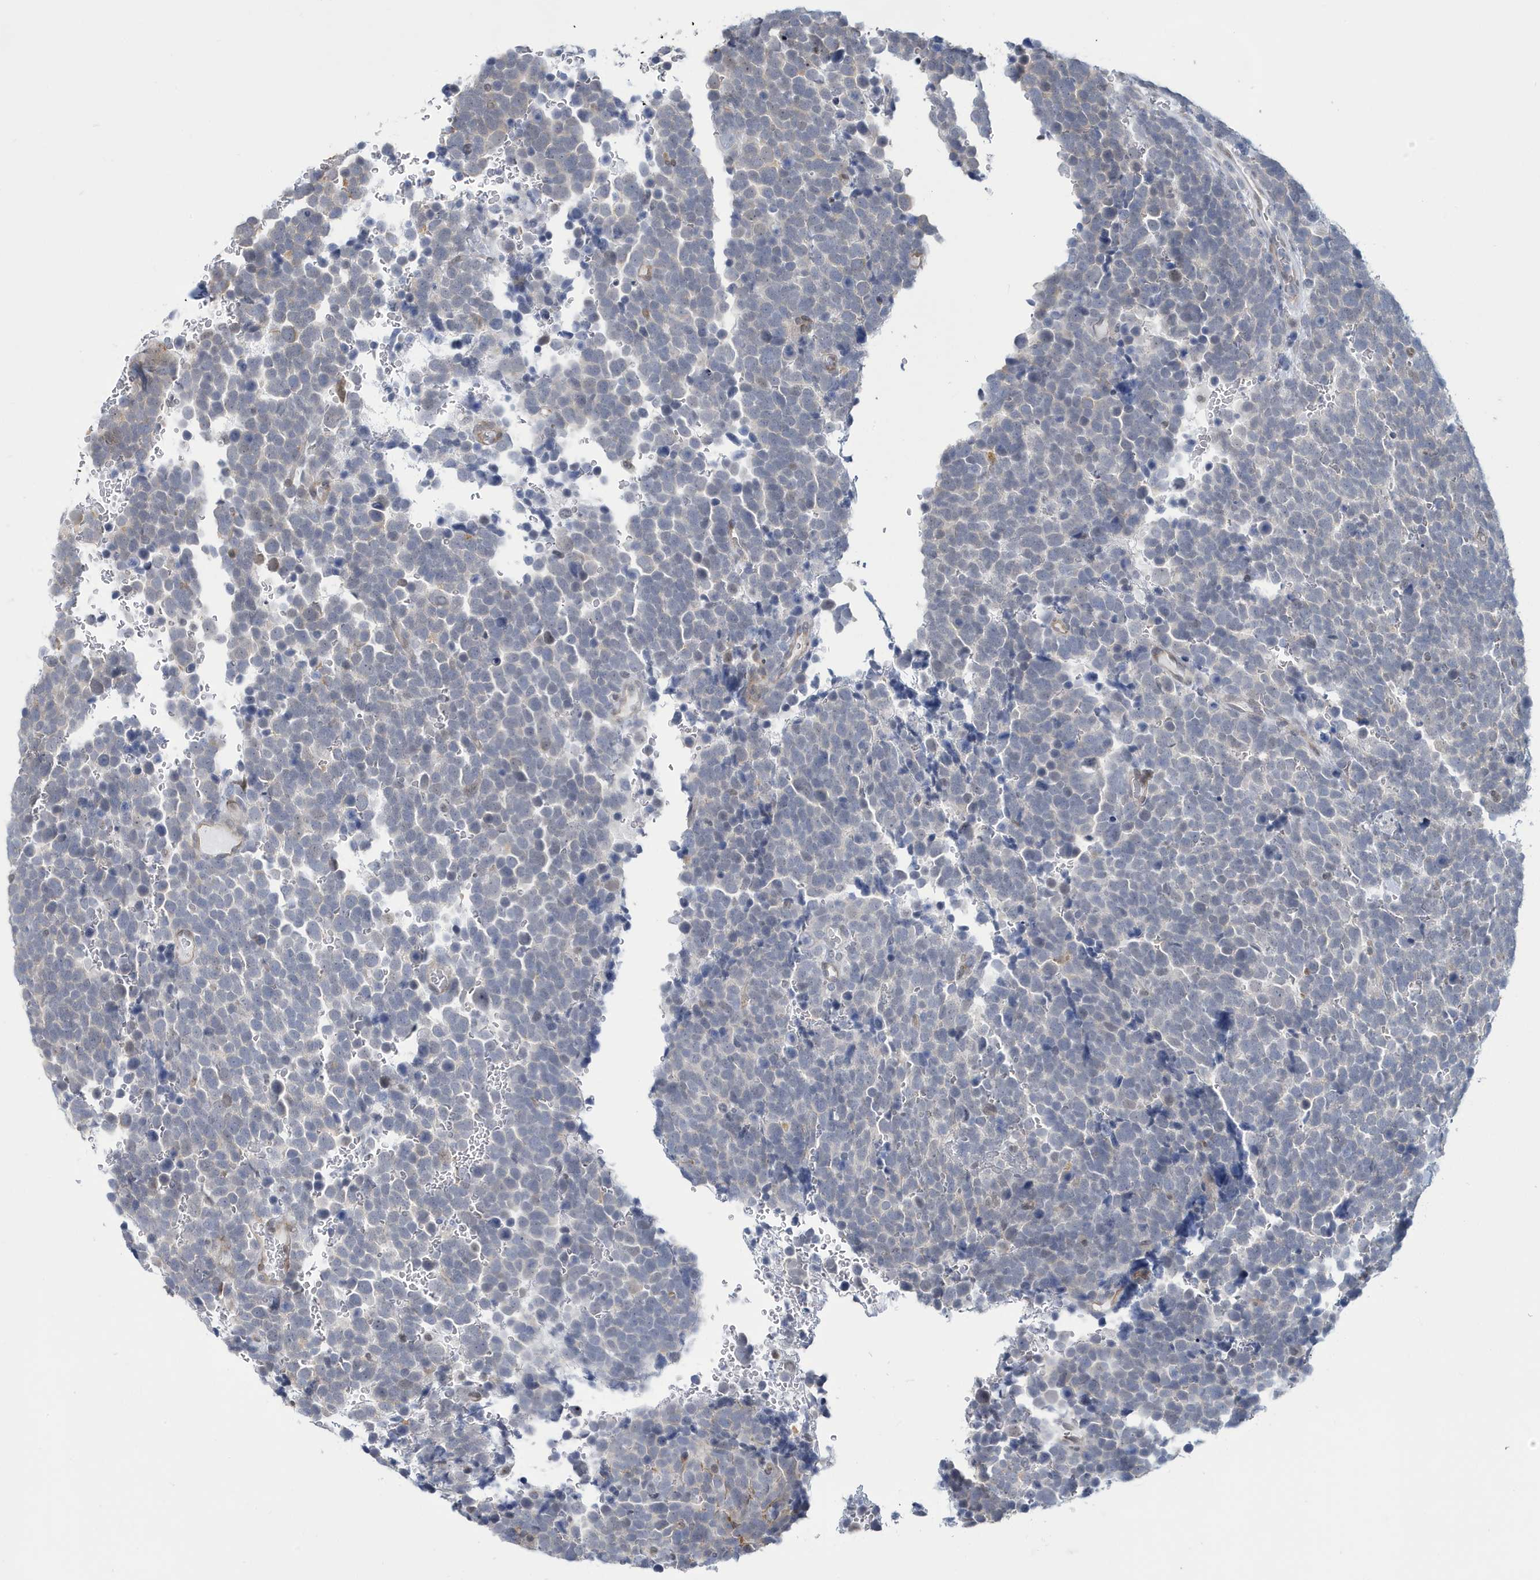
{"staining": {"intensity": "moderate", "quantity": "<25%", "location": "nuclear"}, "tissue": "urothelial cancer", "cell_type": "Tumor cells", "image_type": "cancer", "snomed": [{"axis": "morphology", "description": "Urothelial carcinoma, High grade"}, {"axis": "topography", "description": "Urinary bladder"}], "caption": "High-magnification brightfield microscopy of urothelial cancer stained with DAB (brown) and counterstained with hematoxylin (blue). tumor cells exhibit moderate nuclear expression is identified in approximately<25% of cells.", "gene": "ZNF654", "patient": {"sex": "female", "age": 82}}